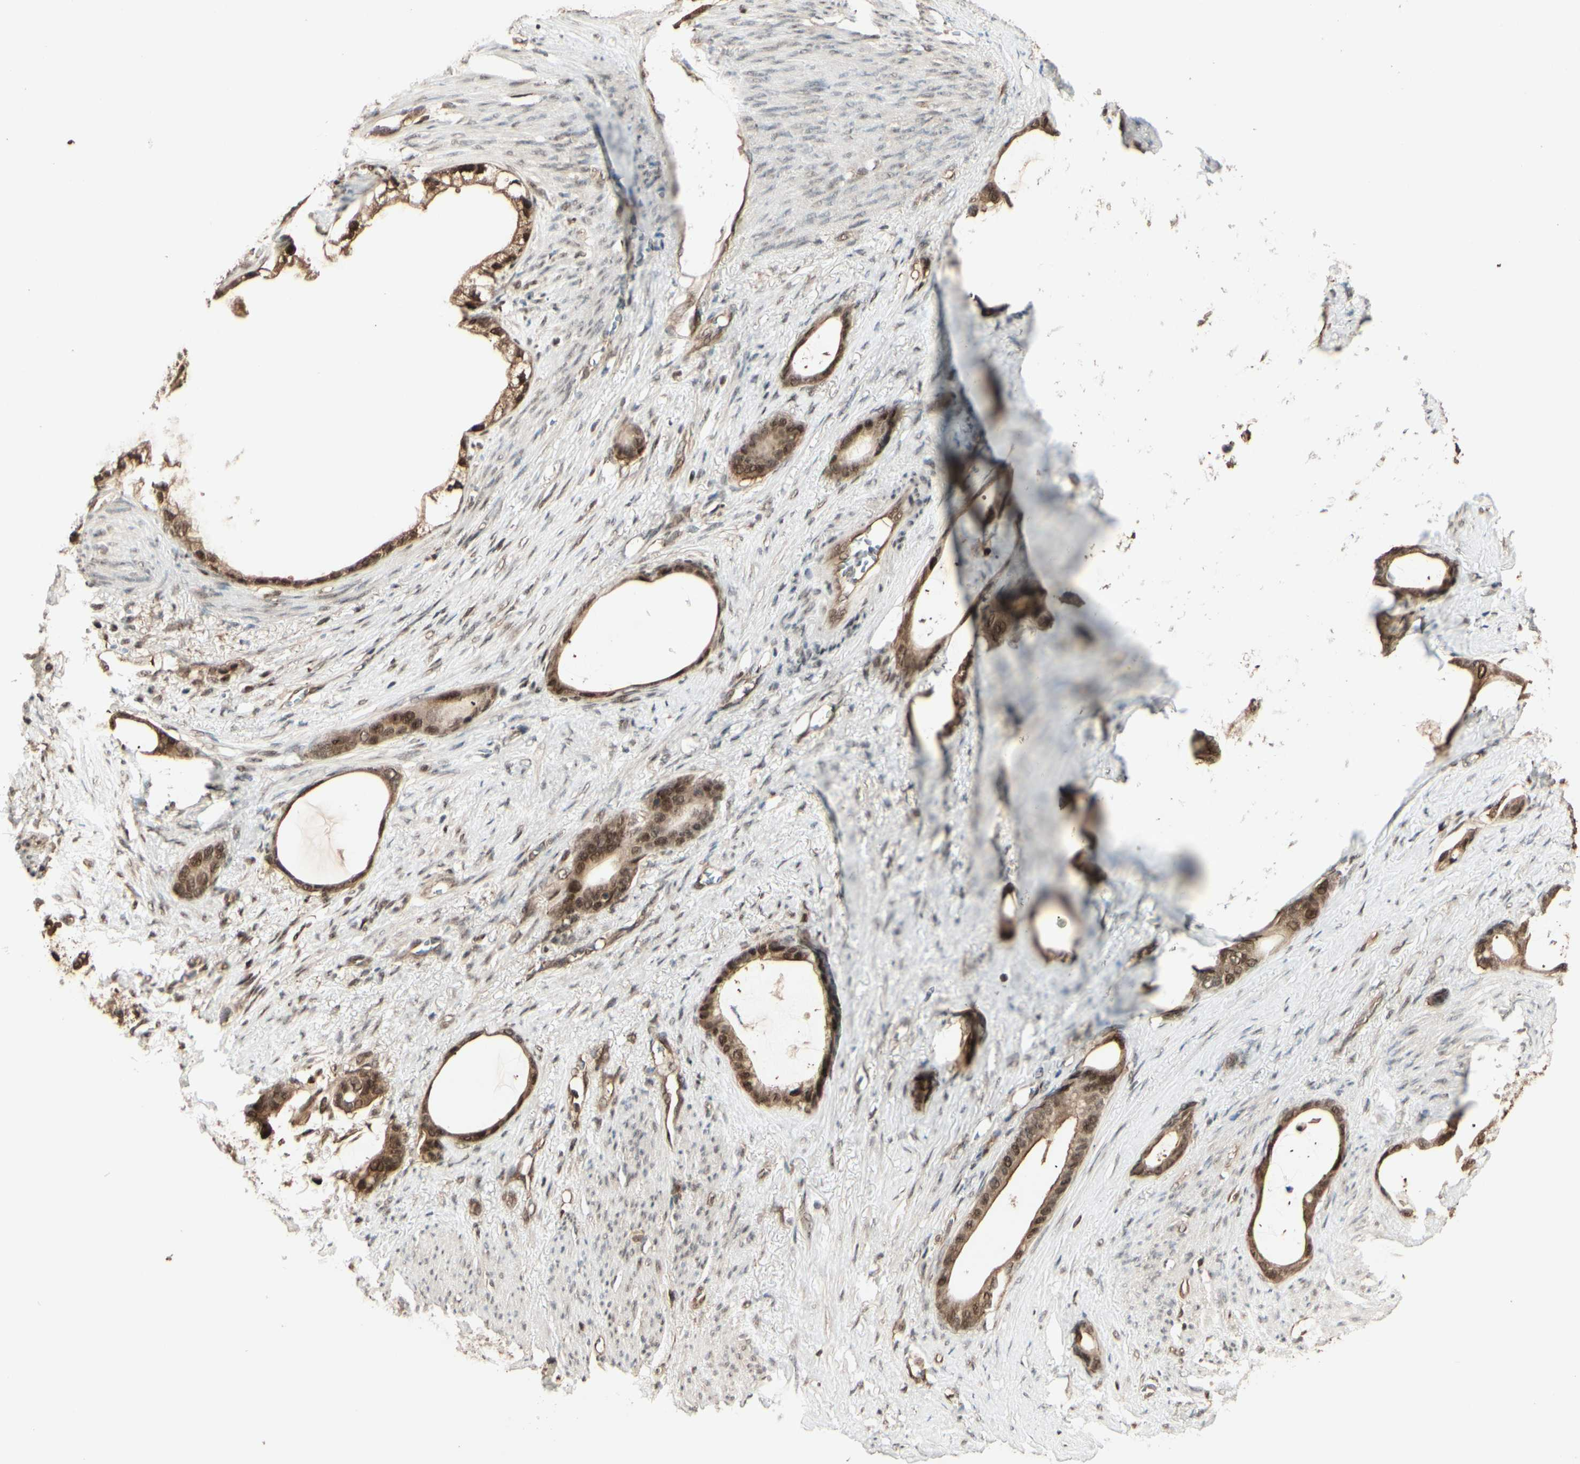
{"staining": {"intensity": "strong", "quantity": ">75%", "location": "cytoplasmic/membranous,nuclear"}, "tissue": "stomach cancer", "cell_type": "Tumor cells", "image_type": "cancer", "snomed": [{"axis": "morphology", "description": "Adenocarcinoma, NOS"}, {"axis": "topography", "description": "Stomach"}], "caption": "High-magnification brightfield microscopy of adenocarcinoma (stomach) stained with DAB (3,3'-diaminobenzidine) (brown) and counterstained with hematoxylin (blue). tumor cells exhibit strong cytoplasmic/membranous and nuclear expression is identified in about>75% of cells. (IHC, brightfield microscopy, high magnification).", "gene": "HSF1", "patient": {"sex": "female", "age": 75}}